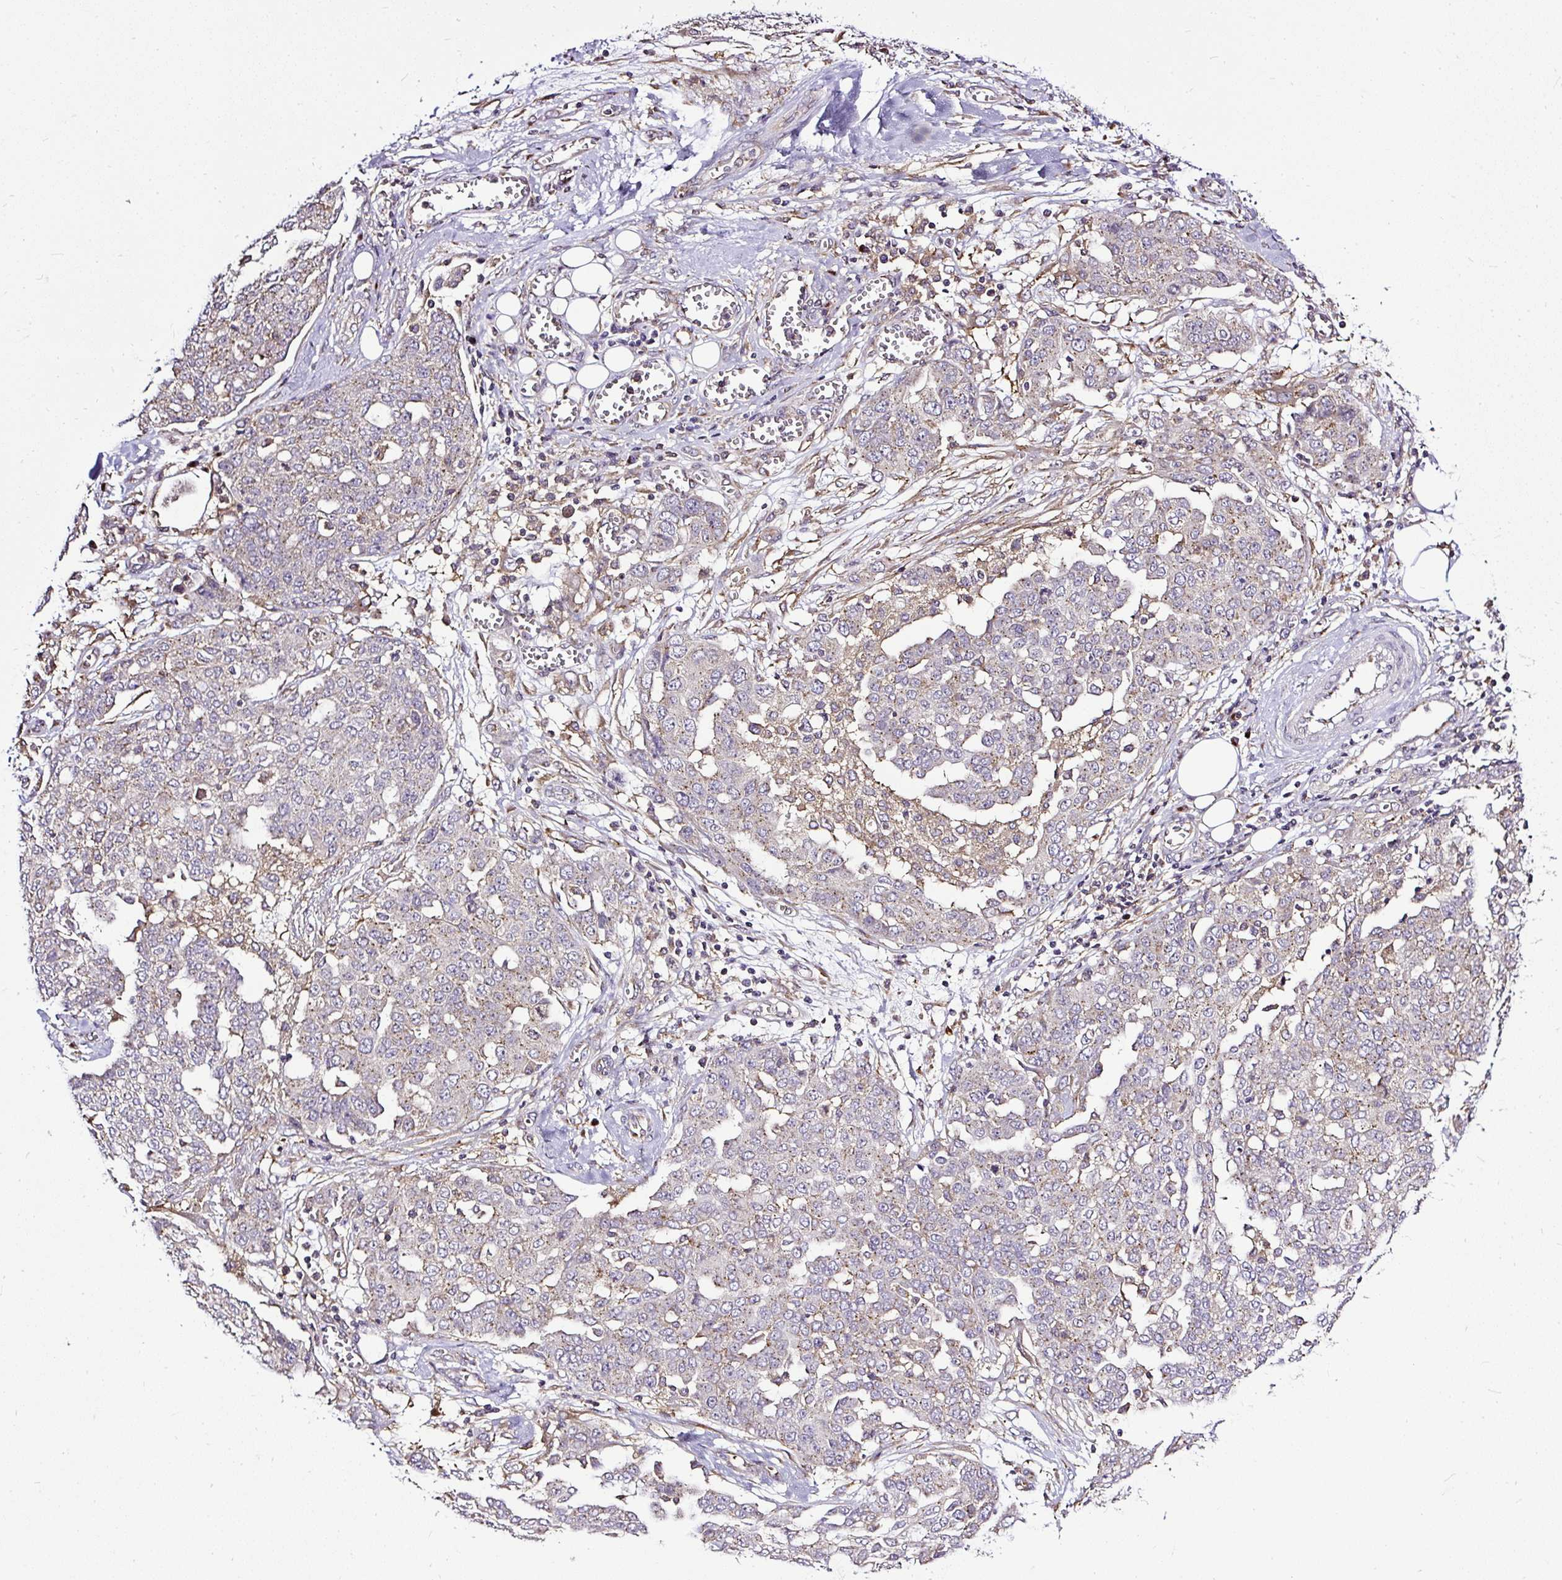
{"staining": {"intensity": "negative", "quantity": "none", "location": "none"}, "tissue": "ovarian cancer", "cell_type": "Tumor cells", "image_type": "cancer", "snomed": [{"axis": "morphology", "description": "Cystadenocarcinoma, serous, NOS"}, {"axis": "topography", "description": "Soft tissue"}, {"axis": "topography", "description": "Ovary"}], "caption": "This is an IHC image of human ovarian serous cystadenocarcinoma. There is no expression in tumor cells.", "gene": "SMC4", "patient": {"sex": "female", "age": 57}}